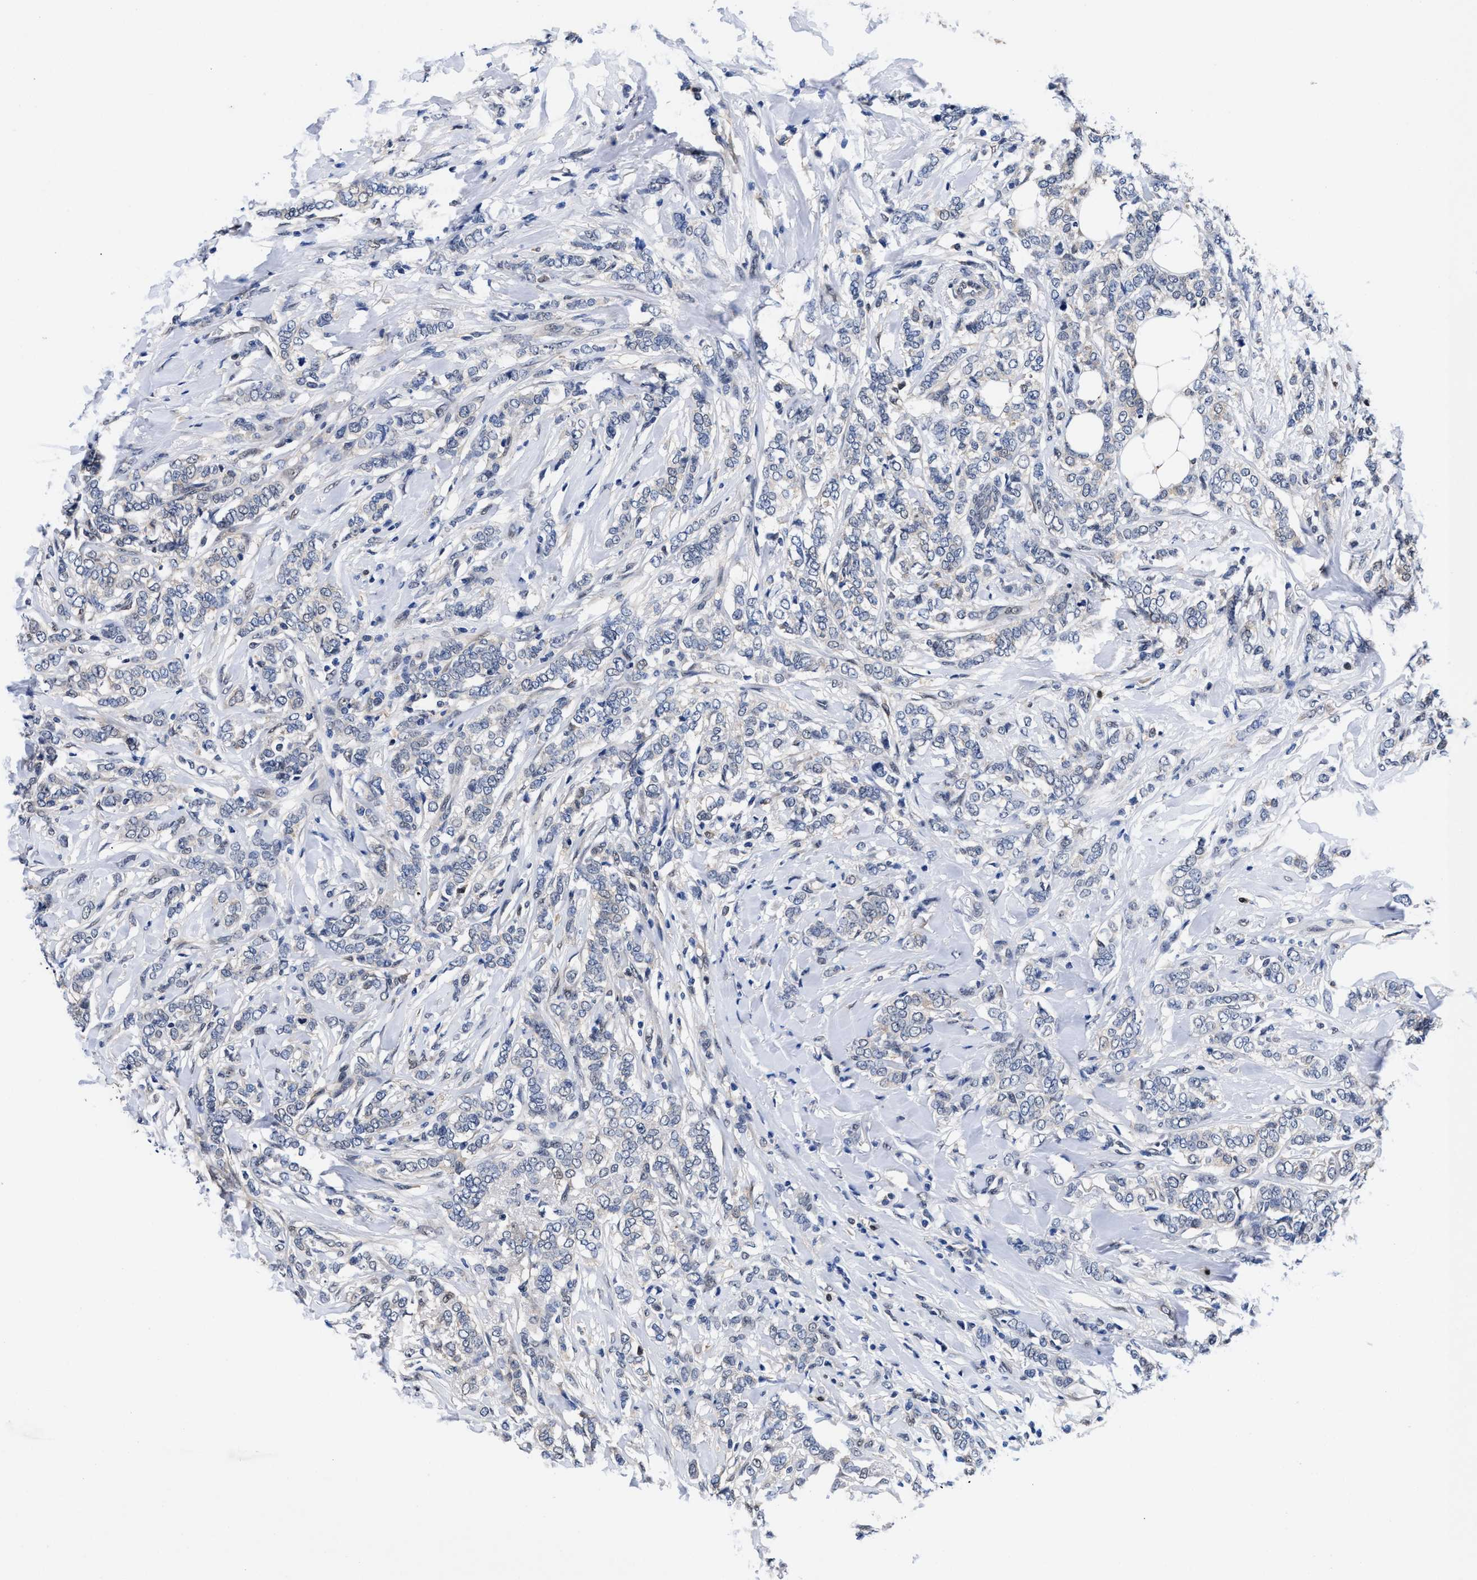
{"staining": {"intensity": "negative", "quantity": "none", "location": "none"}, "tissue": "breast cancer", "cell_type": "Tumor cells", "image_type": "cancer", "snomed": [{"axis": "morphology", "description": "Lobular carcinoma"}, {"axis": "topography", "description": "Skin"}, {"axis": "topography", "description": "Breast"}], "caption": "Immunohistochemical staining of human lobular carcinoma (breast) displays no significant expression in tumor cells.", "gene": "ACLY", "patient": {"sex": "female", "age": 46}}